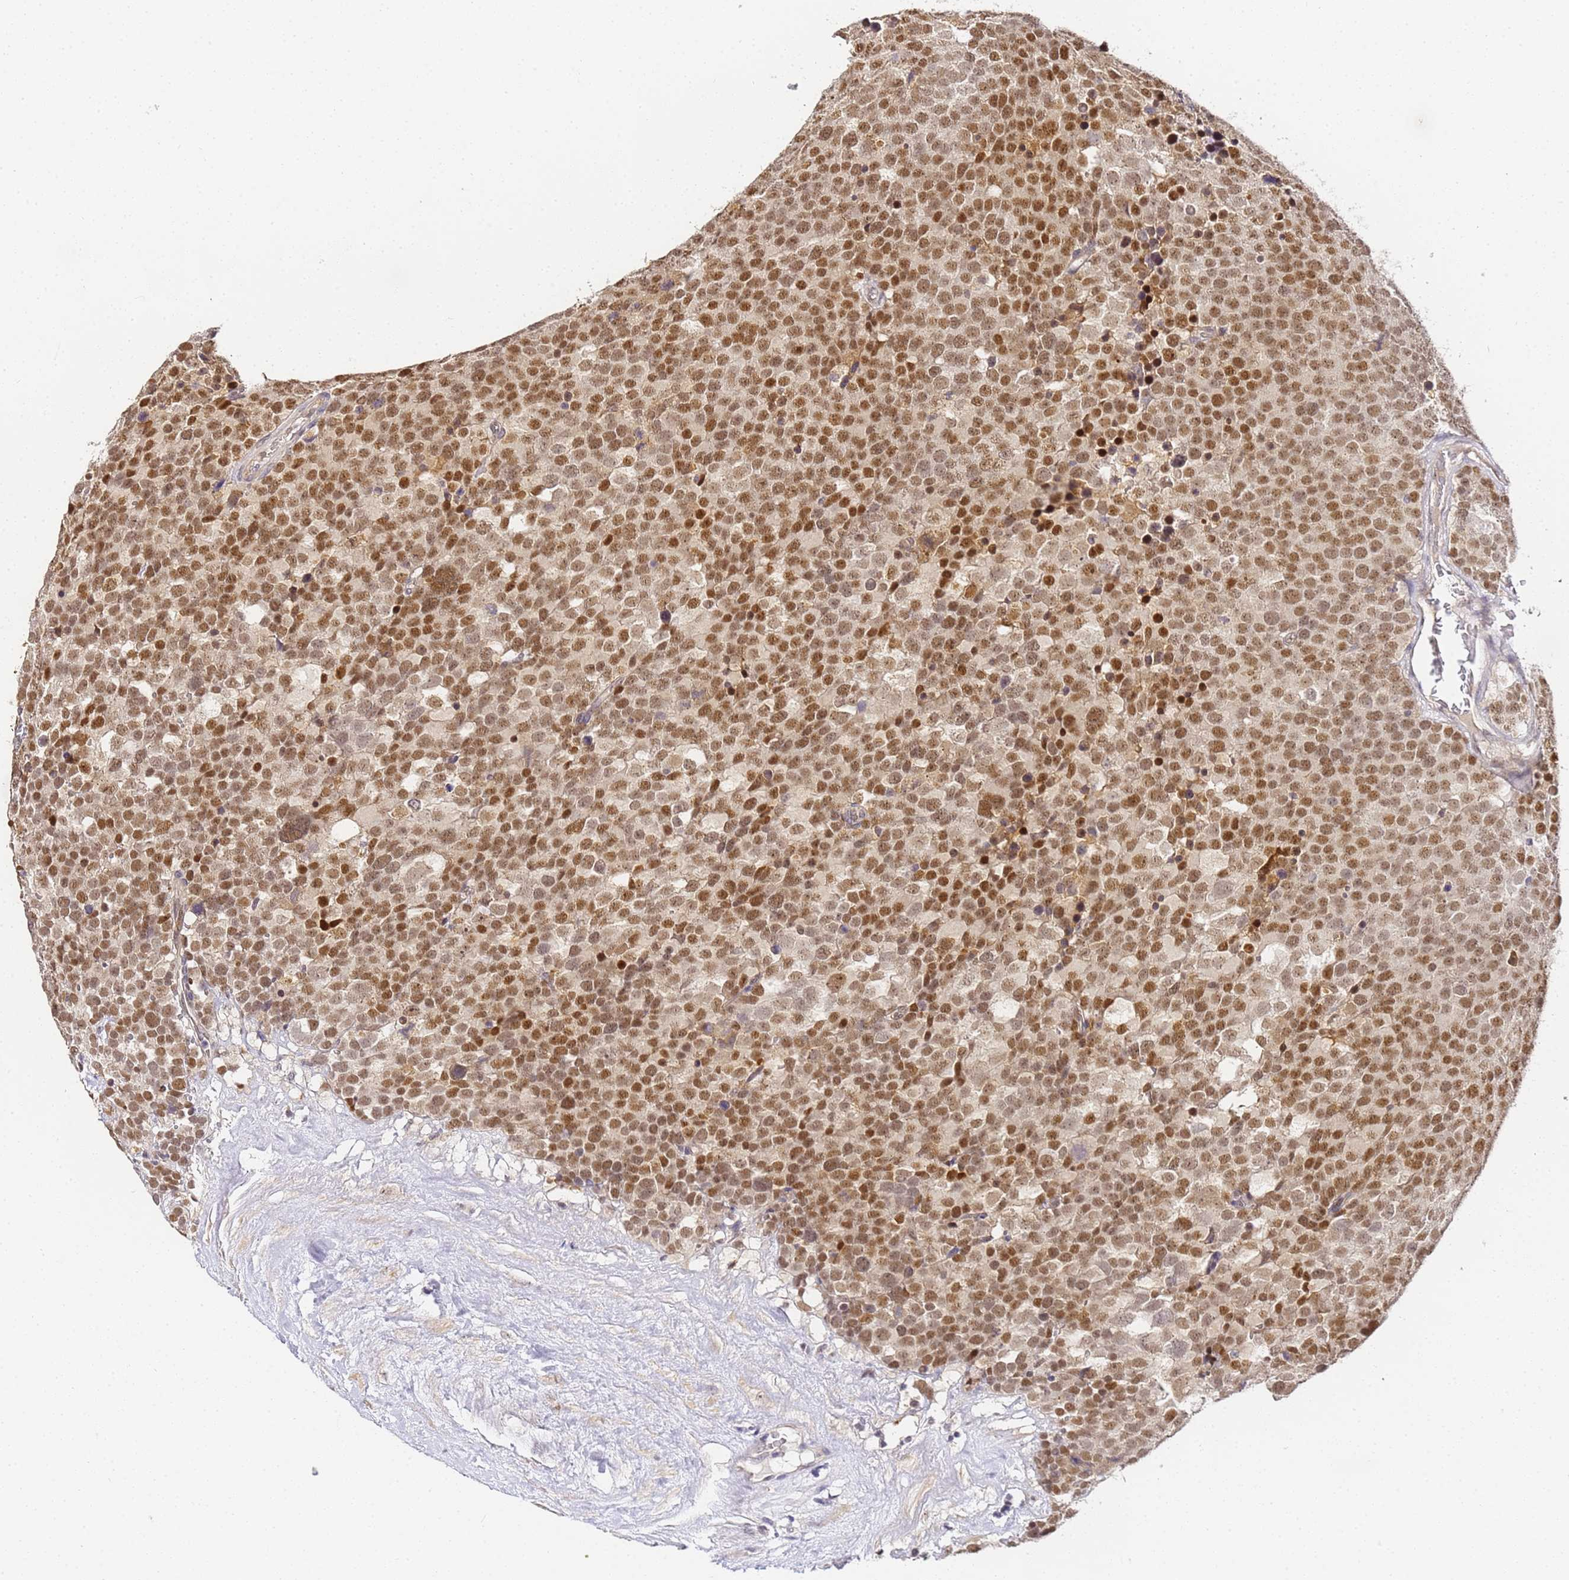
{"staining": {"intensity": "moderate", "quantity": ">75%", "location": "nuclear"}, "tissue": "testis cancer", "cell_type": "Tumor cells", "image_type": "cancer", "snomed": [{"axis": "morphology", "description": "Seminoma, NOS"}, {"axis": "topography", "description": "Testis"}], "caption": "Testis cancer (seminoma) tissue demonstrates moderate nuclear positivity in approximately >75% of tumor cells (DAB (3,3'-diaminobenzidine) IHC, brown staining for protein, blue staining for nuclei).", "gene": "LSM3", "patient": {"sex": "male", "age": 71}}